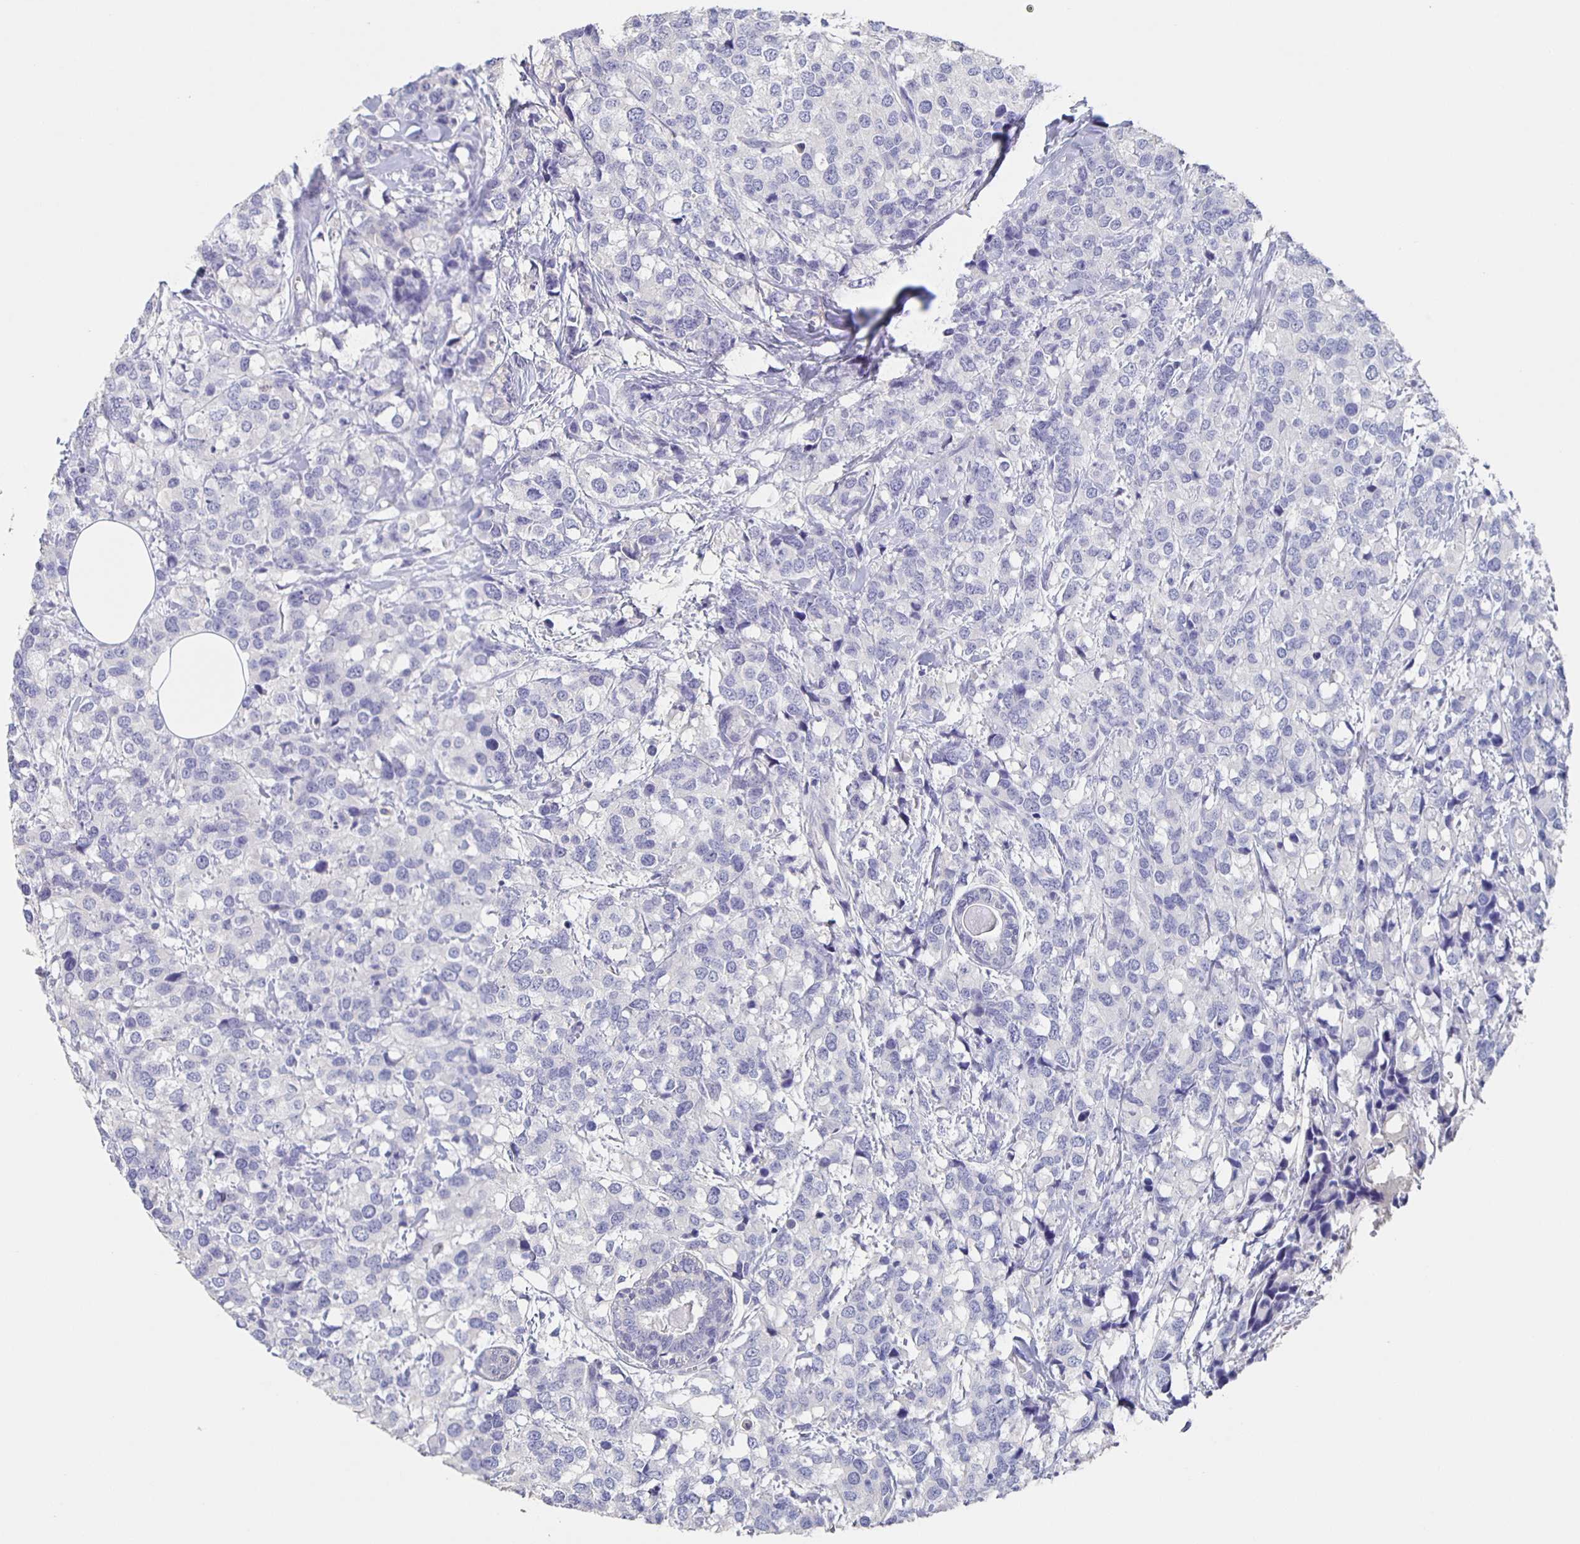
{"staining": {"intensity": "negative", "quantity": "none", "location": "none"}, "tissue": "breast cancer", "cell_type": "Tumor cells", "image_type": "cancer", "snomed": [{"axis": "morphology", "description": "Lobular carcinoma"}, {"axis": "topography", "description": "Breast"}], "caption": "Immunohistochemistry (IHC) image of human breast lobular carcinoma stained for a protein (brown), which displays no expression in tumor cells.", "gene": "CACNA2D2", "patient": {"sex": "female", "age": 59}}